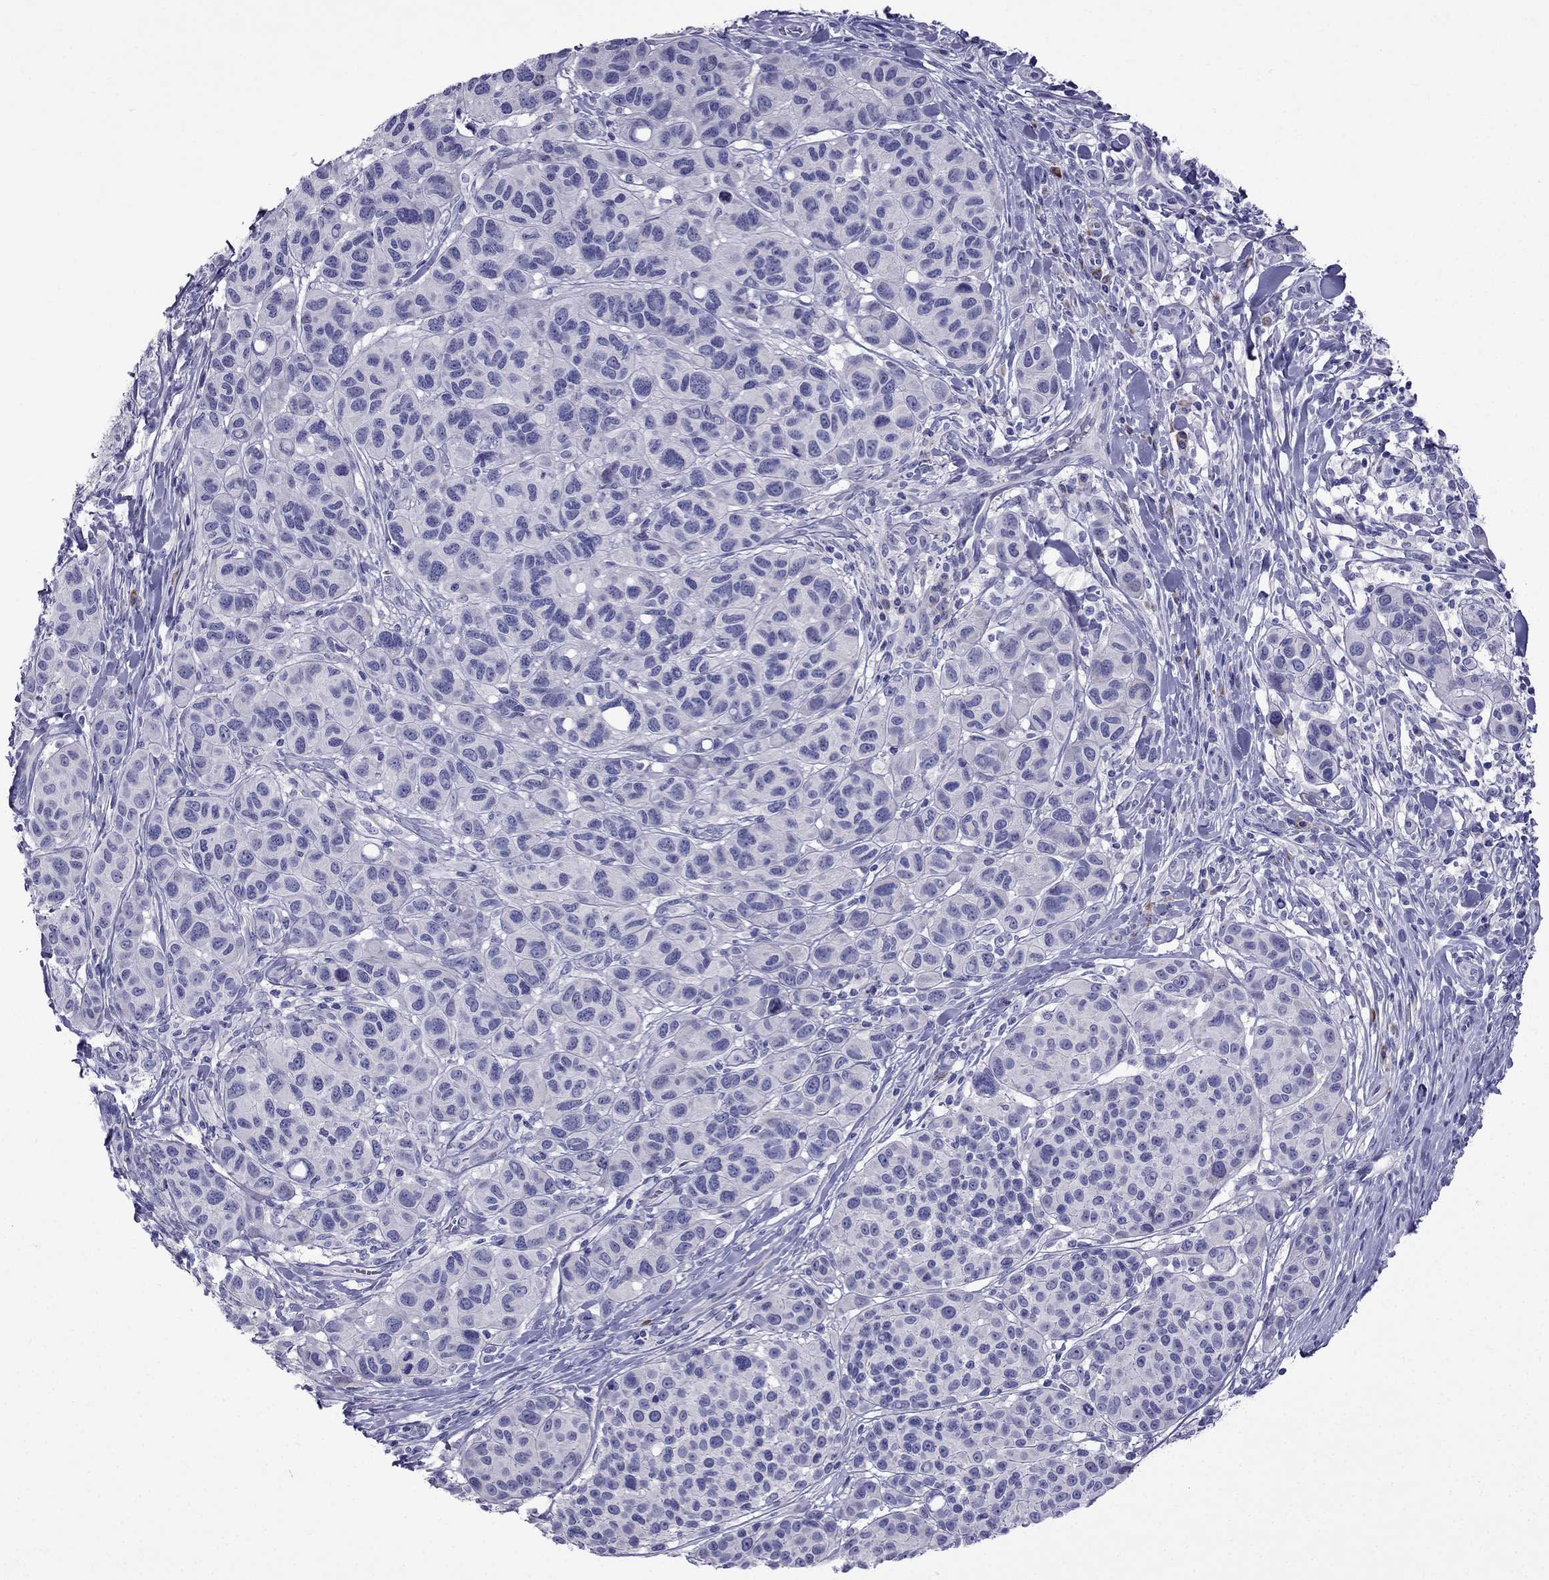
{"staining": {"intensity": "negative", "quantity": "none", "location": "none"}, "tissue": "melanoma", "cell_type": "Tumor cells", "image_type": "cancer", "snomed": [{"axis": "morphology", "description": "Malignant melanoma, NOS"}, {"axis": "topography", "description": "Skin"}], "caption": "This is an immunohistochemistry (IHC) image of melanoma. There is no positivity in tumor cells.", "gene": "PATE1", "patient": {"sex": "male", "age": 79}}